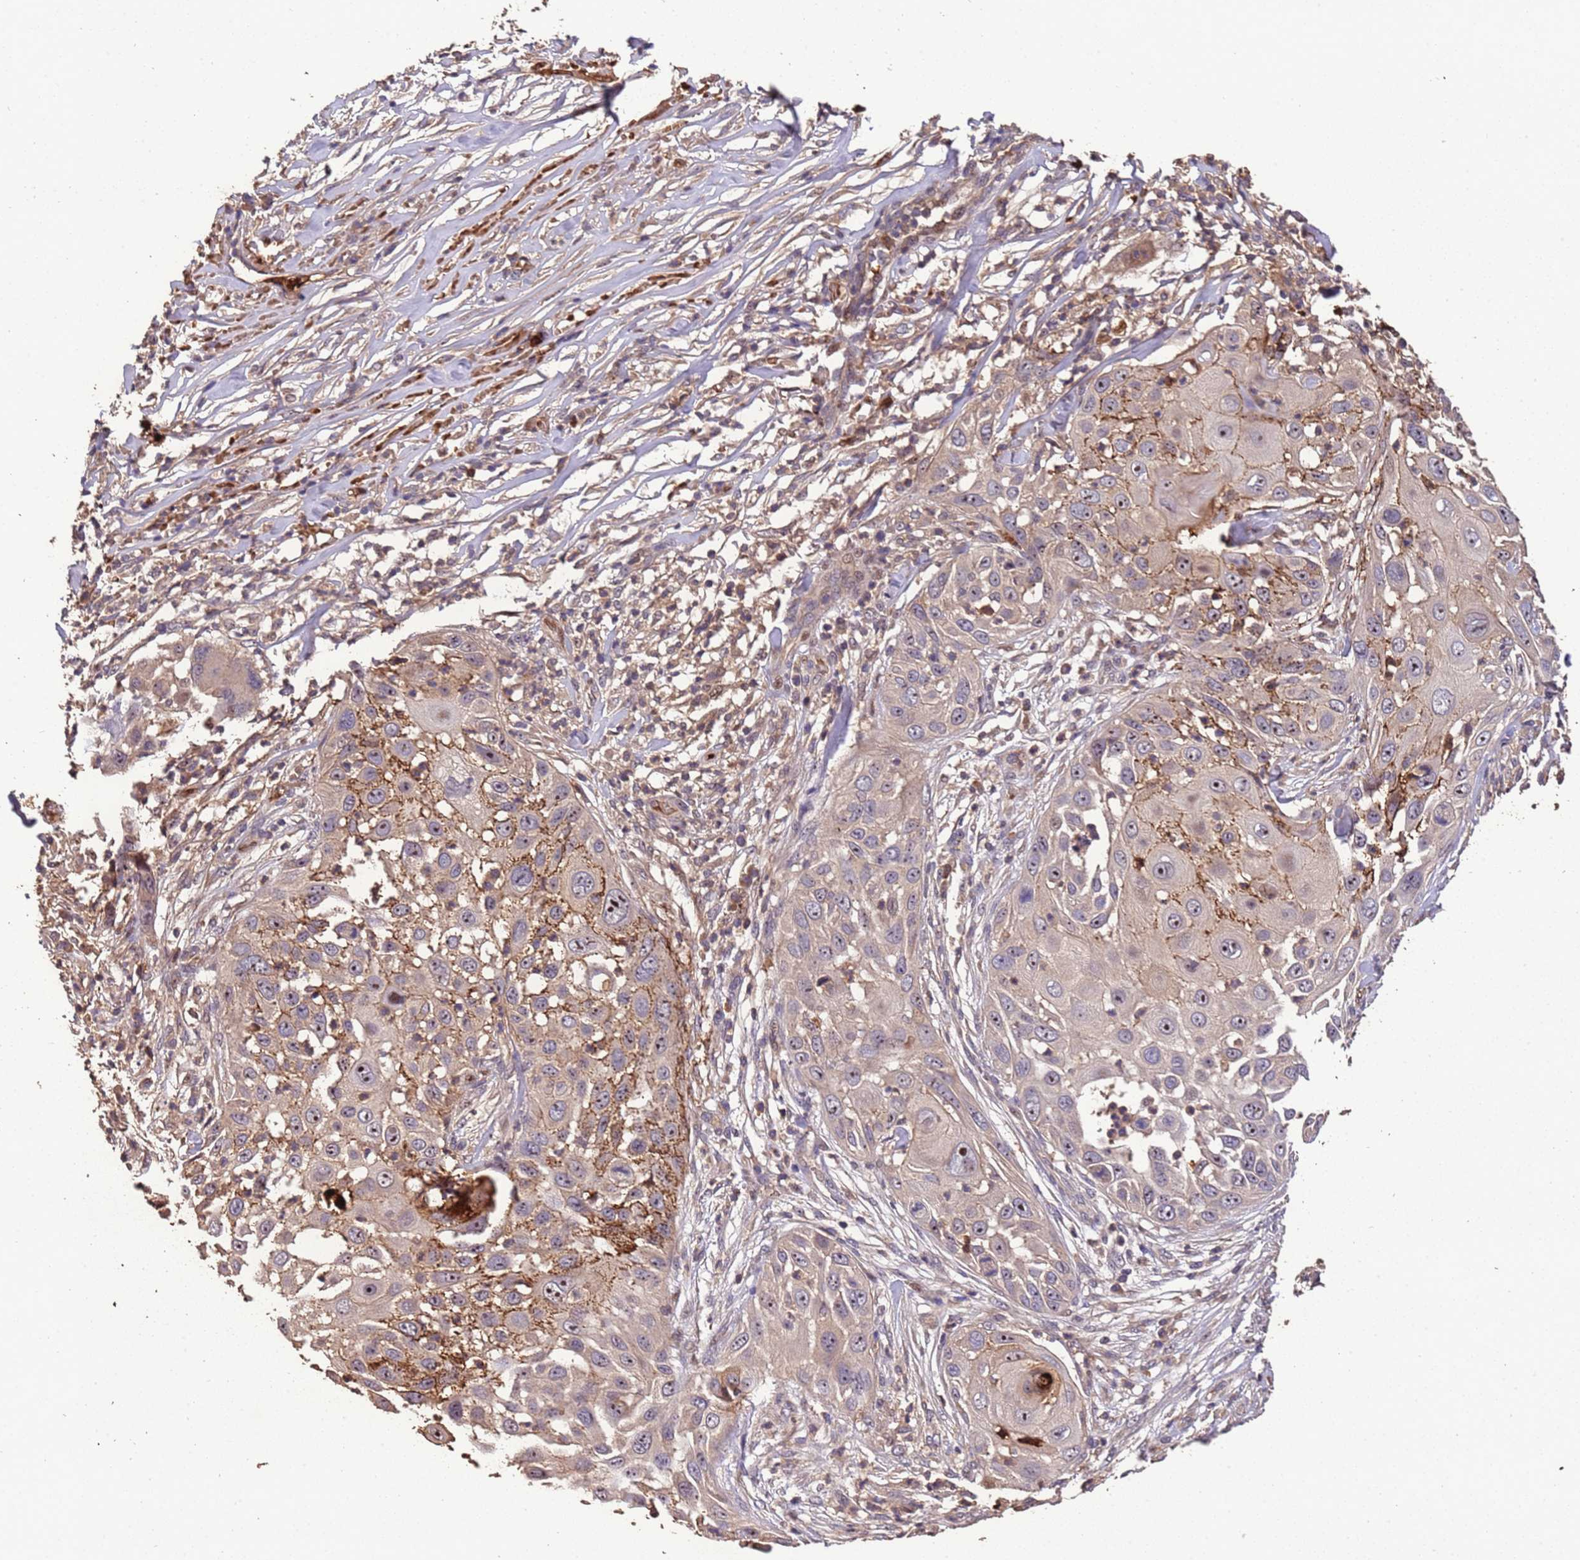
{"staining": {"intensity": "weak", "quantity": "25%-75%", "location": "cytoplasmic/membranous,nuclear"}, "tissue": "skin cancer", "cell_type": "Tumor cells", "image_type": "cancer", "snomed": [{"axis": "morphology", "description": "Squamous cell carcinoma, NOS"}, {"axis": "topography", "description": "Skin"}], "caption": "Skin cancer (squamous cell carcinoma) stained with a brown dye demonstrates weak cytoplasmic/membranous and nuclear positive positivity in about 25%-75% of tumor cells.", "gene": "CCDC184", "patient": {"sex": "female", "age": 44}}